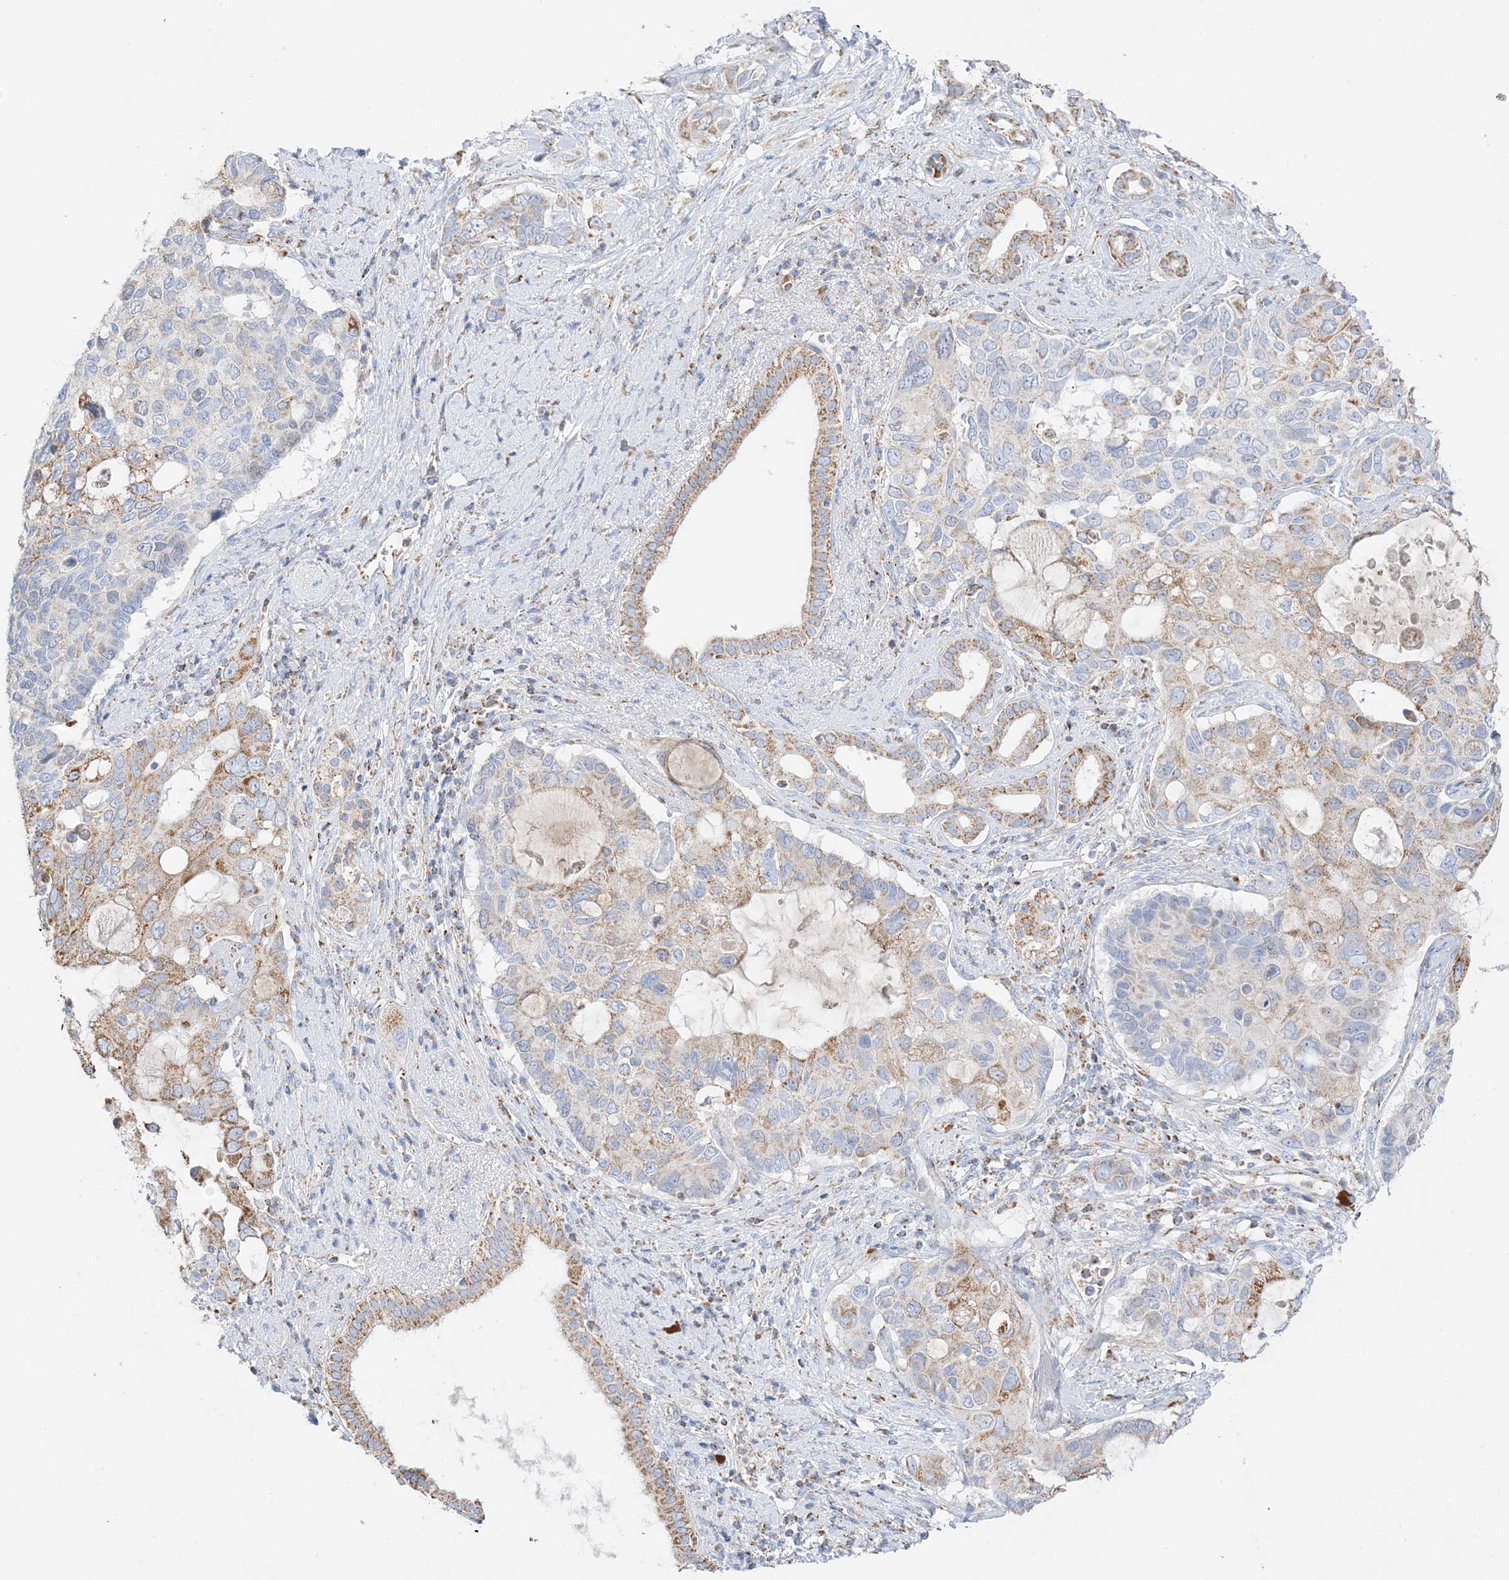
{"staining": {"intensity": "moderate", "quantity": "25%-75%", "location": "cytoplasmic/membranous"}, "tissue": "pancreatic cancer", "cell_type": "Tumor cells", "image_type": "cancer", "snomed": [{"axis": "morphology", "description": "Adenocarcinoma, NOS"}, {"axis": "topography", "description": "Pancreas"}], "caption": "A histopathology image showing moderate cytoplasmic/membranous staining in approximately 25%-75% of tumor cells in pancreatic adenocarcinoma, as visualized by brown immunohistochemical staining.", "gene": "CAPN13", "patient": {"sex": "female", "age": 56}}